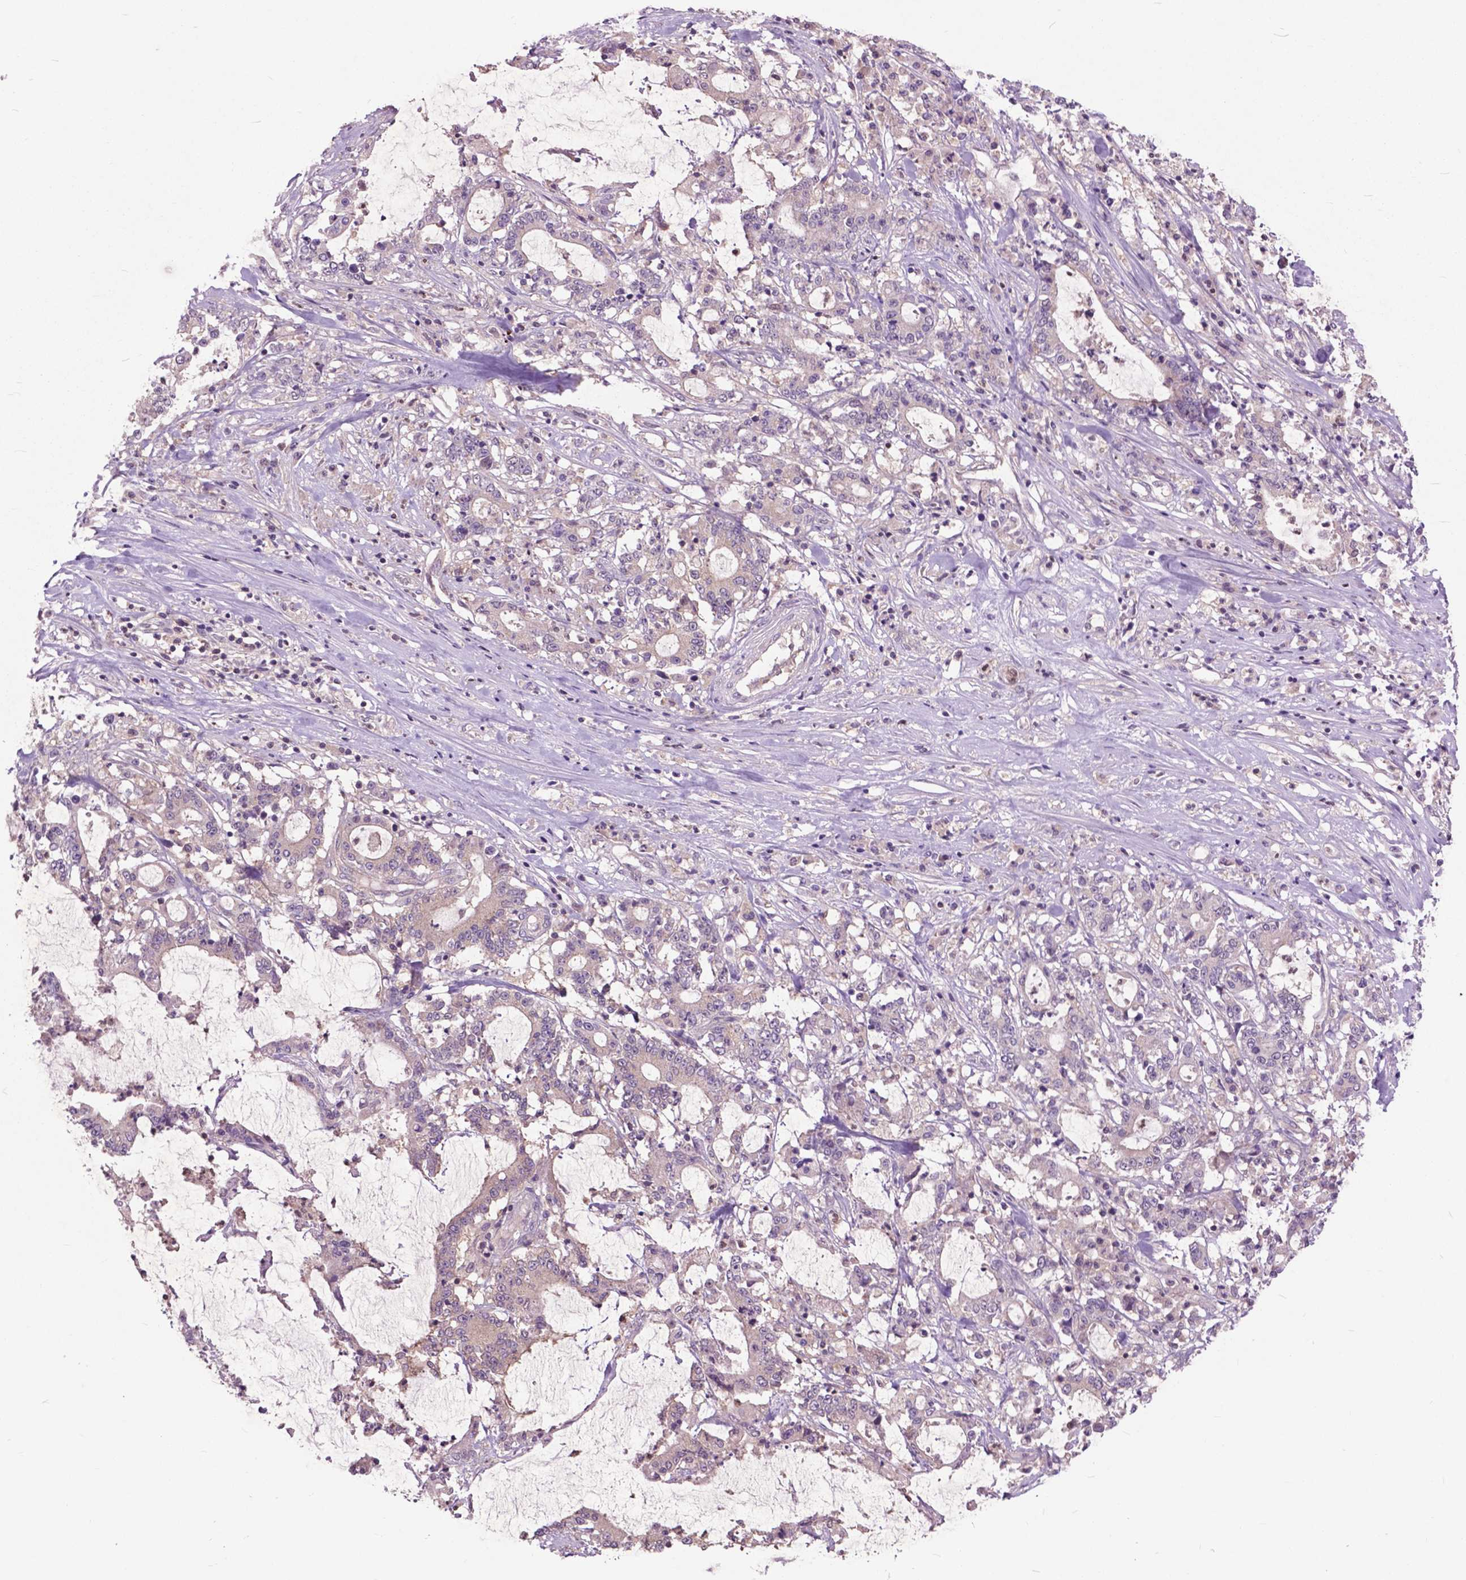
{"staining": {"intensity": "weak", "quantity": "25%-75%", "location": "cytoplasmic/membranous"}, "tissue": "stomach cancer", "cell_type": "Tumor cells", "image_type": "cancer", "snomed": [{"axis": "morphology", "description": "Adenocarcinoma, NOS"}, {"axis": "topography", "description": "Stomach, upper"}], "caption": "Adenocarcinoma (stomach) stained with a brown dye displays weak cytoplasmic/membranous positive expression in approximately 25%-75% of tumor cells.", "gene": "ARAF", "patient": {"sex": "male", "age": 68}}